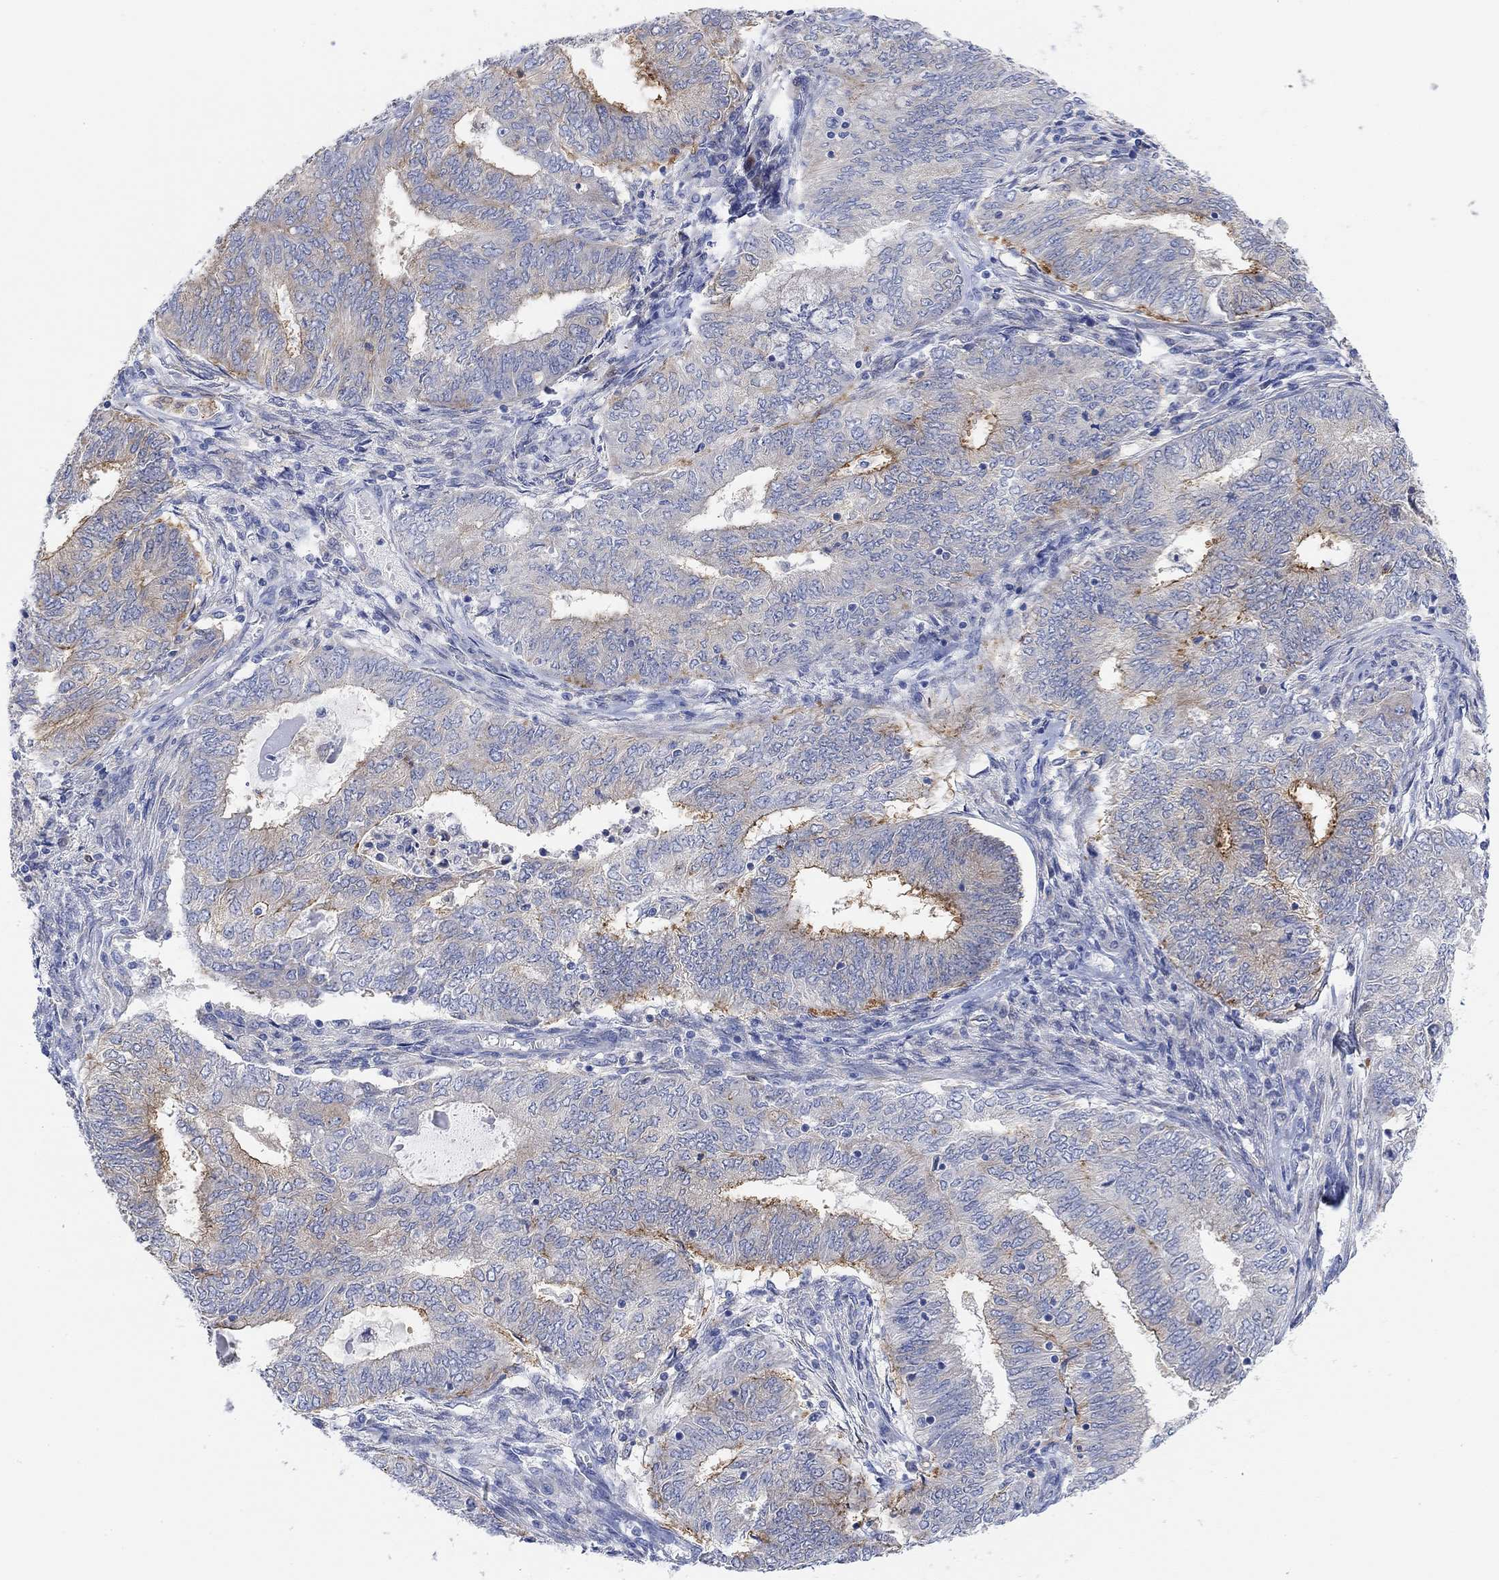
{"staining": {"intensity": "strong", "quantity": "<25%", "location": "cytoplasmic/membranous"}, "tissue": "endometrial cancer", "cell_type": "Tumor cells", "image_type": "cancer", "snomed": [{"axis": "morphology", "description": "Adenocarcinoma, NOS"}, {"axis": "topography", "description": "Endometrium"}], "caption": "An immunohistochemistry histopathology image of tumor tissue is shown. Protein staining in brown highlights strong cytoplasmic/membranous positivity in endometrial cancer within tumor cells.", "gene": "RGS1", "patient": {"sex": "female", "age": 62}}